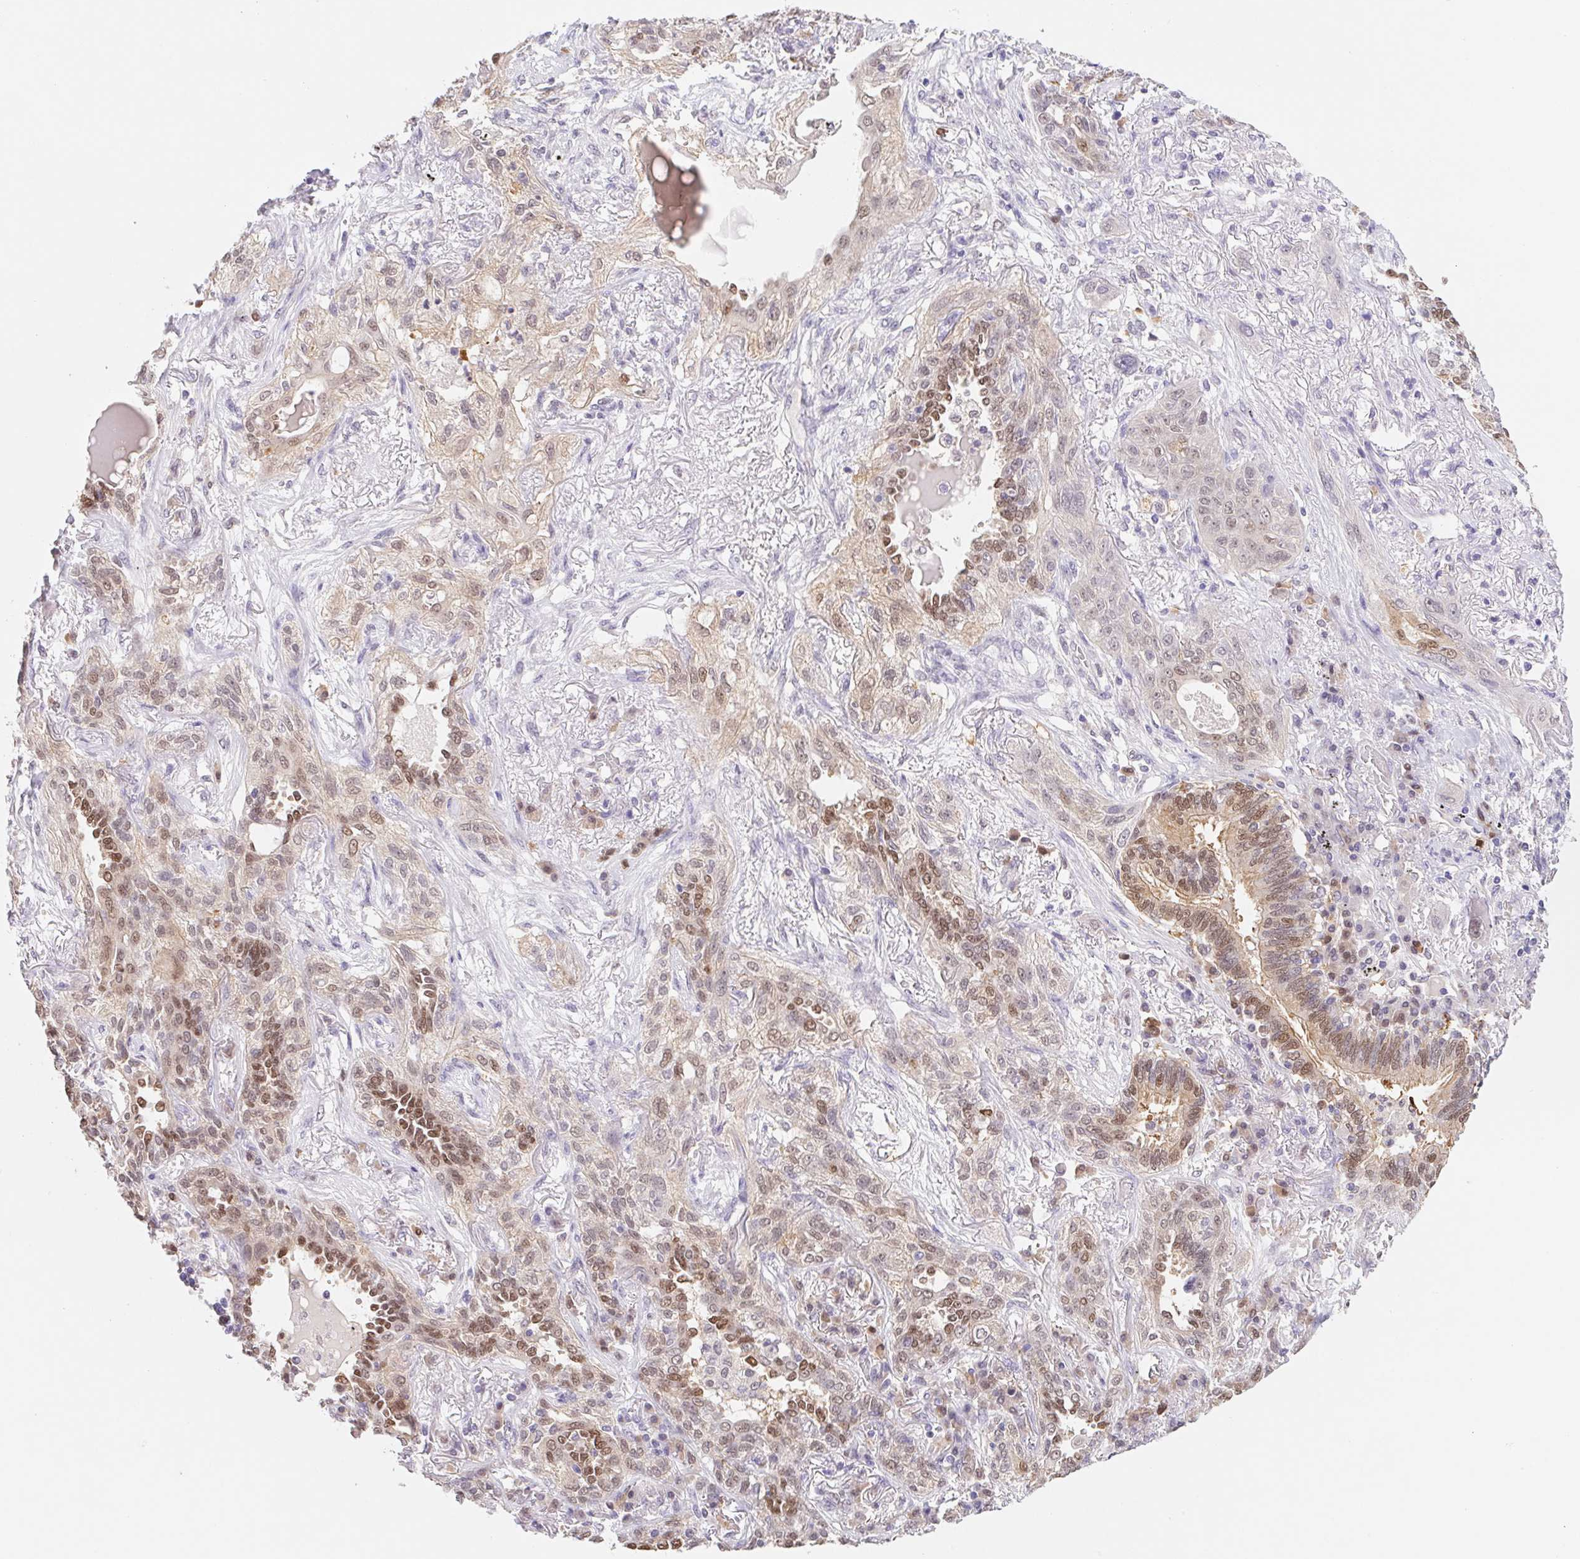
{"staining": {"intensity": "moderate", "quantity": "25%-75%", "location": "nuclear"}, "tissue": "lung cancer", "cell_type": "Tumor cells", "image_type": "cancer", "snomed": [{"axis": "morphology", "description": "Squamous cell carcinoma, NOS"}, {"axis": "topography", "description": "Lung"}], "caption": "Lung cancer stained for a protein (brown) shows moderate nuclear positive staining in approximately 25%-75% of tumor cells.", "gene": "L3MBTL4", "patient": {"sex": "female", "age": 70}}